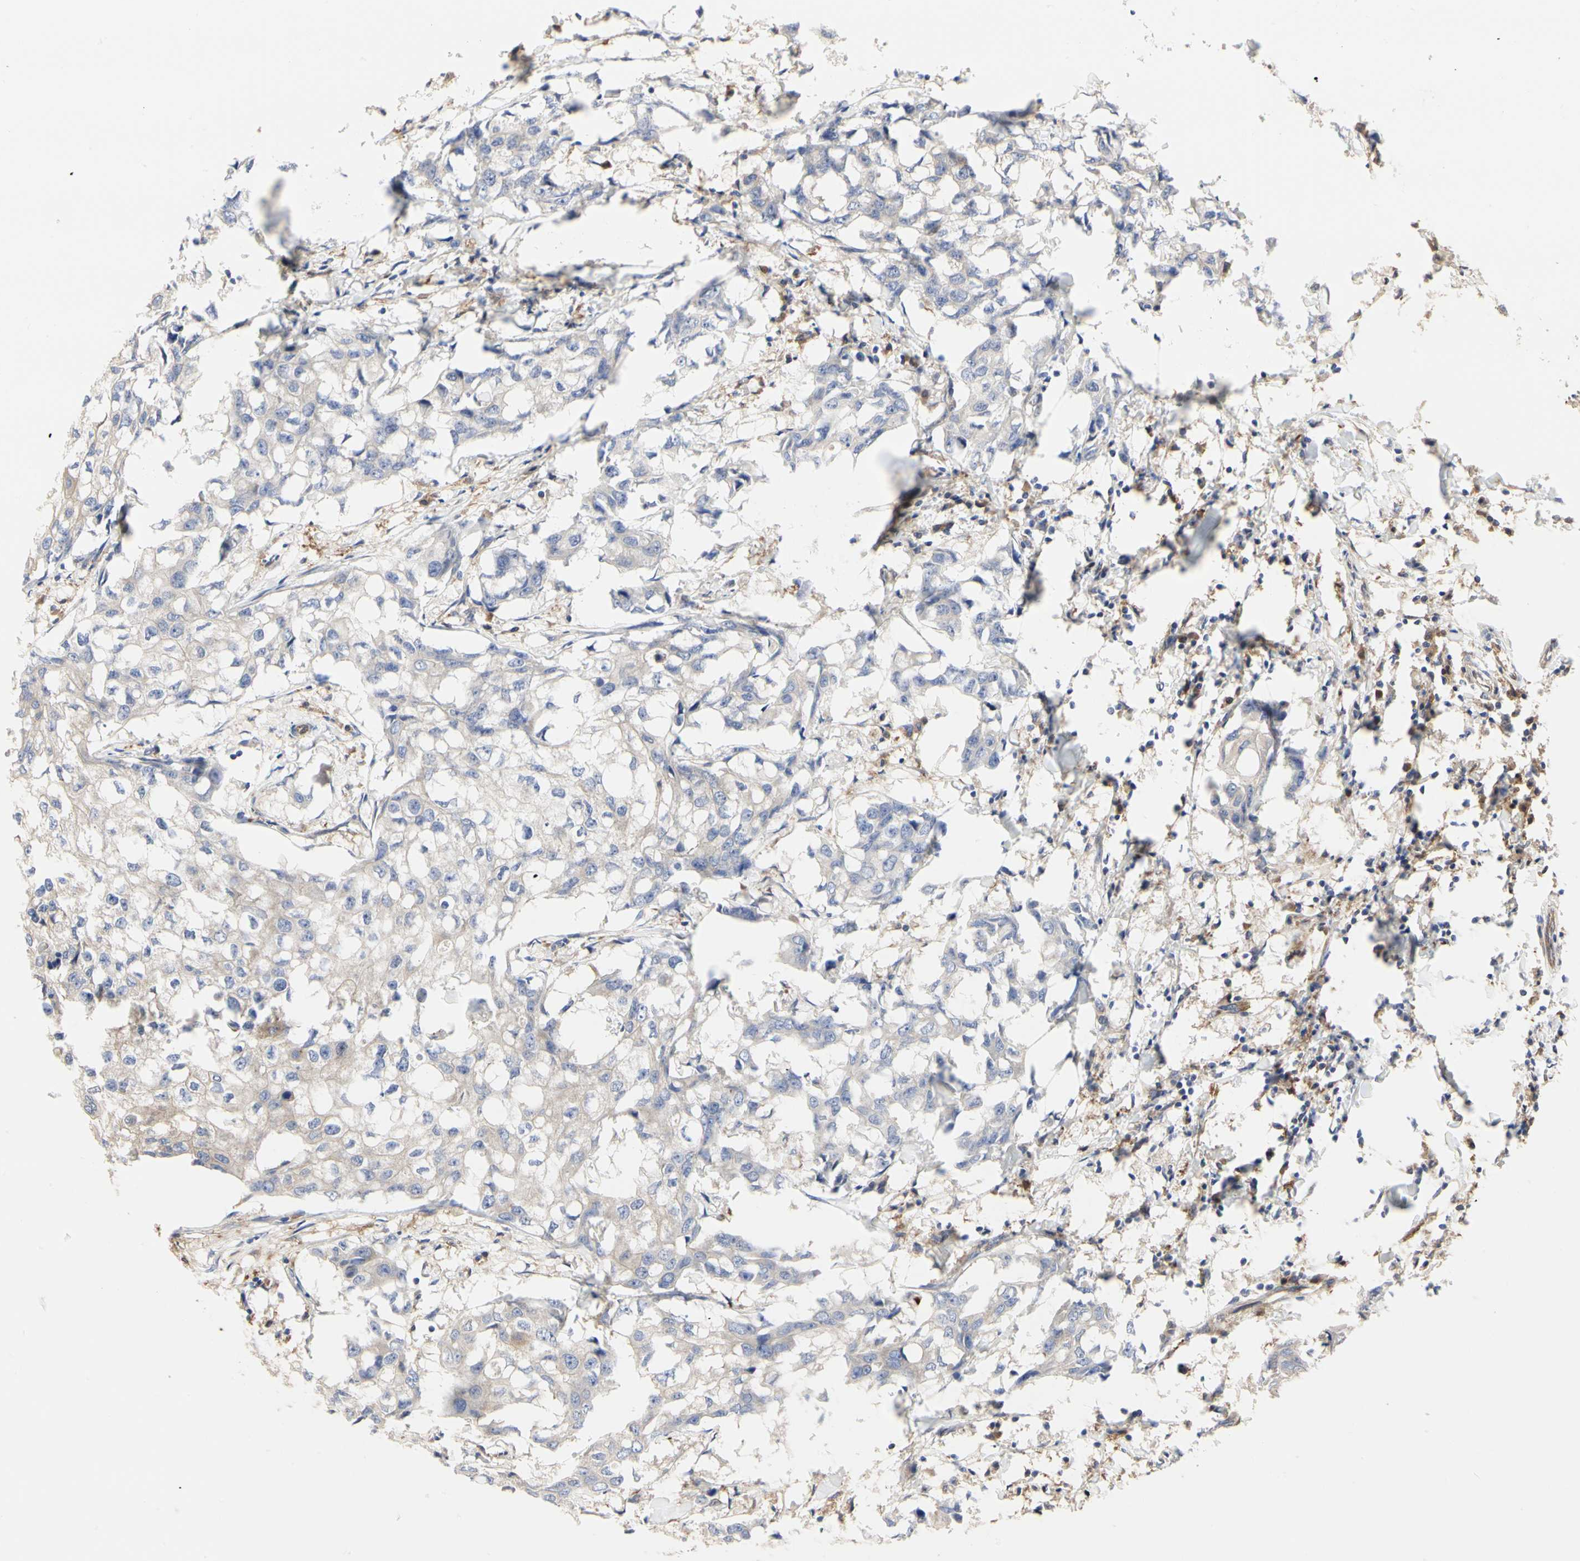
{"staining": {"intensity": "weak", "quantity": "25%-75%", "location": "cytoplasmic/membranous"}, "tissue": "breast cancer", "cell_type": "Tumor cells", "image_type": "cancer", "snomed": [{"axis": "morphology", "description": "Duct carcinoma"}, {"axis": "topography", "description": "Breast"}], "caption": "Weak cytoplasmic/membranous protein positivity is appreciated in about 25%-75% of tumor cells in breast cancer (intraductal carcinoma). (Stains: DAB (3,3'-diaminobenzidine) in brown, nuclei in blue, Microscopy: brightfield microscopy at high magnification).", "gene": "C3orf52", "patient": {"sex": "female", "age": 27}}